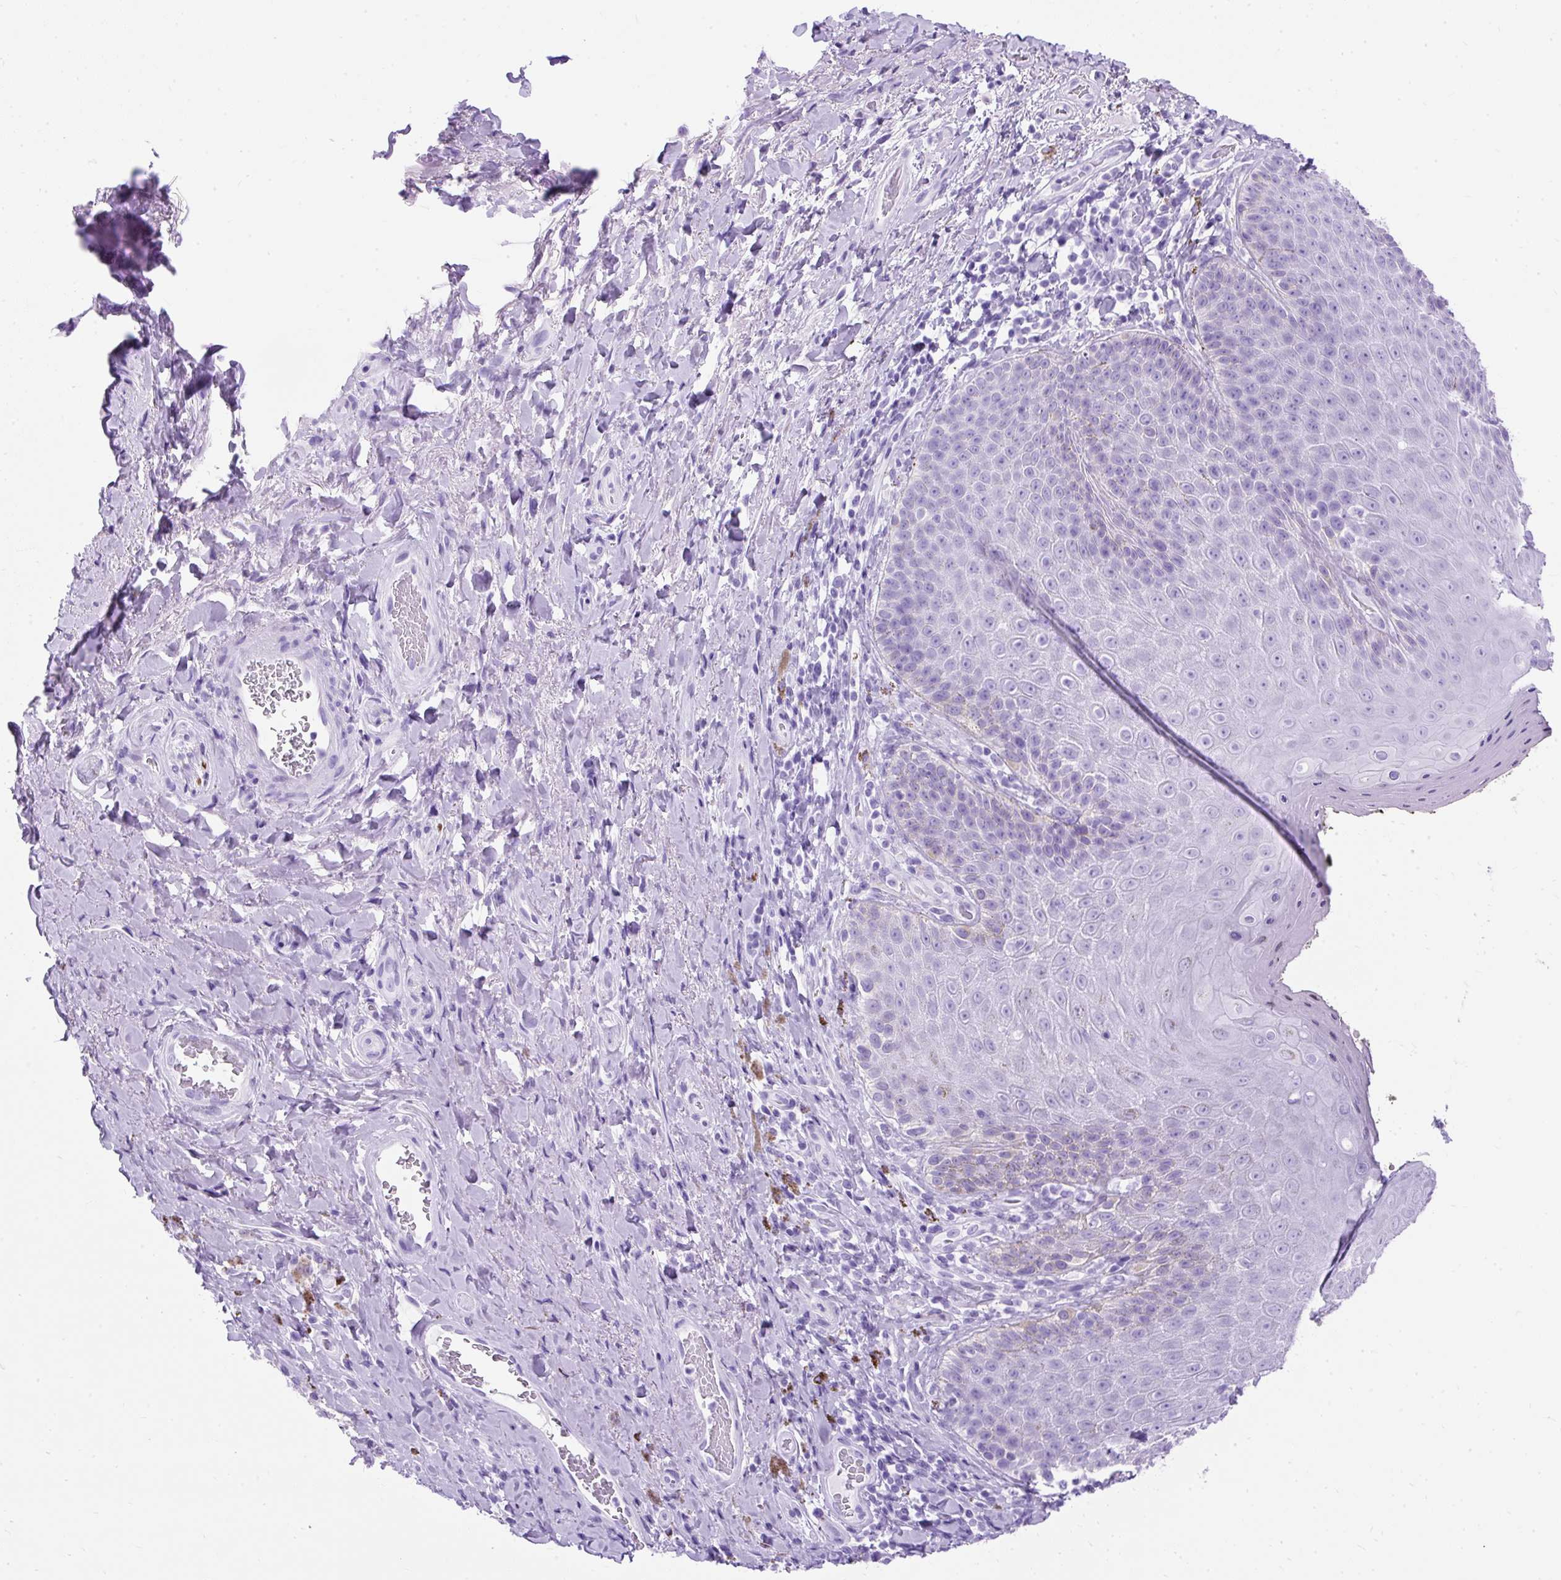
{"staining": {"intensity": "negative", "quantity": "none", "location": "none"}, "tissue": "skin", "cell_type": "Epidermal cells", "image_type": "normal", "snomed": [{"axis": "morphology", "description": "Normal tissue, NOS"}, {"axis": "topography", "description": "Anal"}, {"axis": "topography", "description": "Peripheral nerve tissue"}], "caption": "Immunohistochemistry image of normal human skin stained for a protein (brown), which shows no expression in epidermal cells.", "gene": "PVALB", "patient": {"sex": "male", "age": 53}}